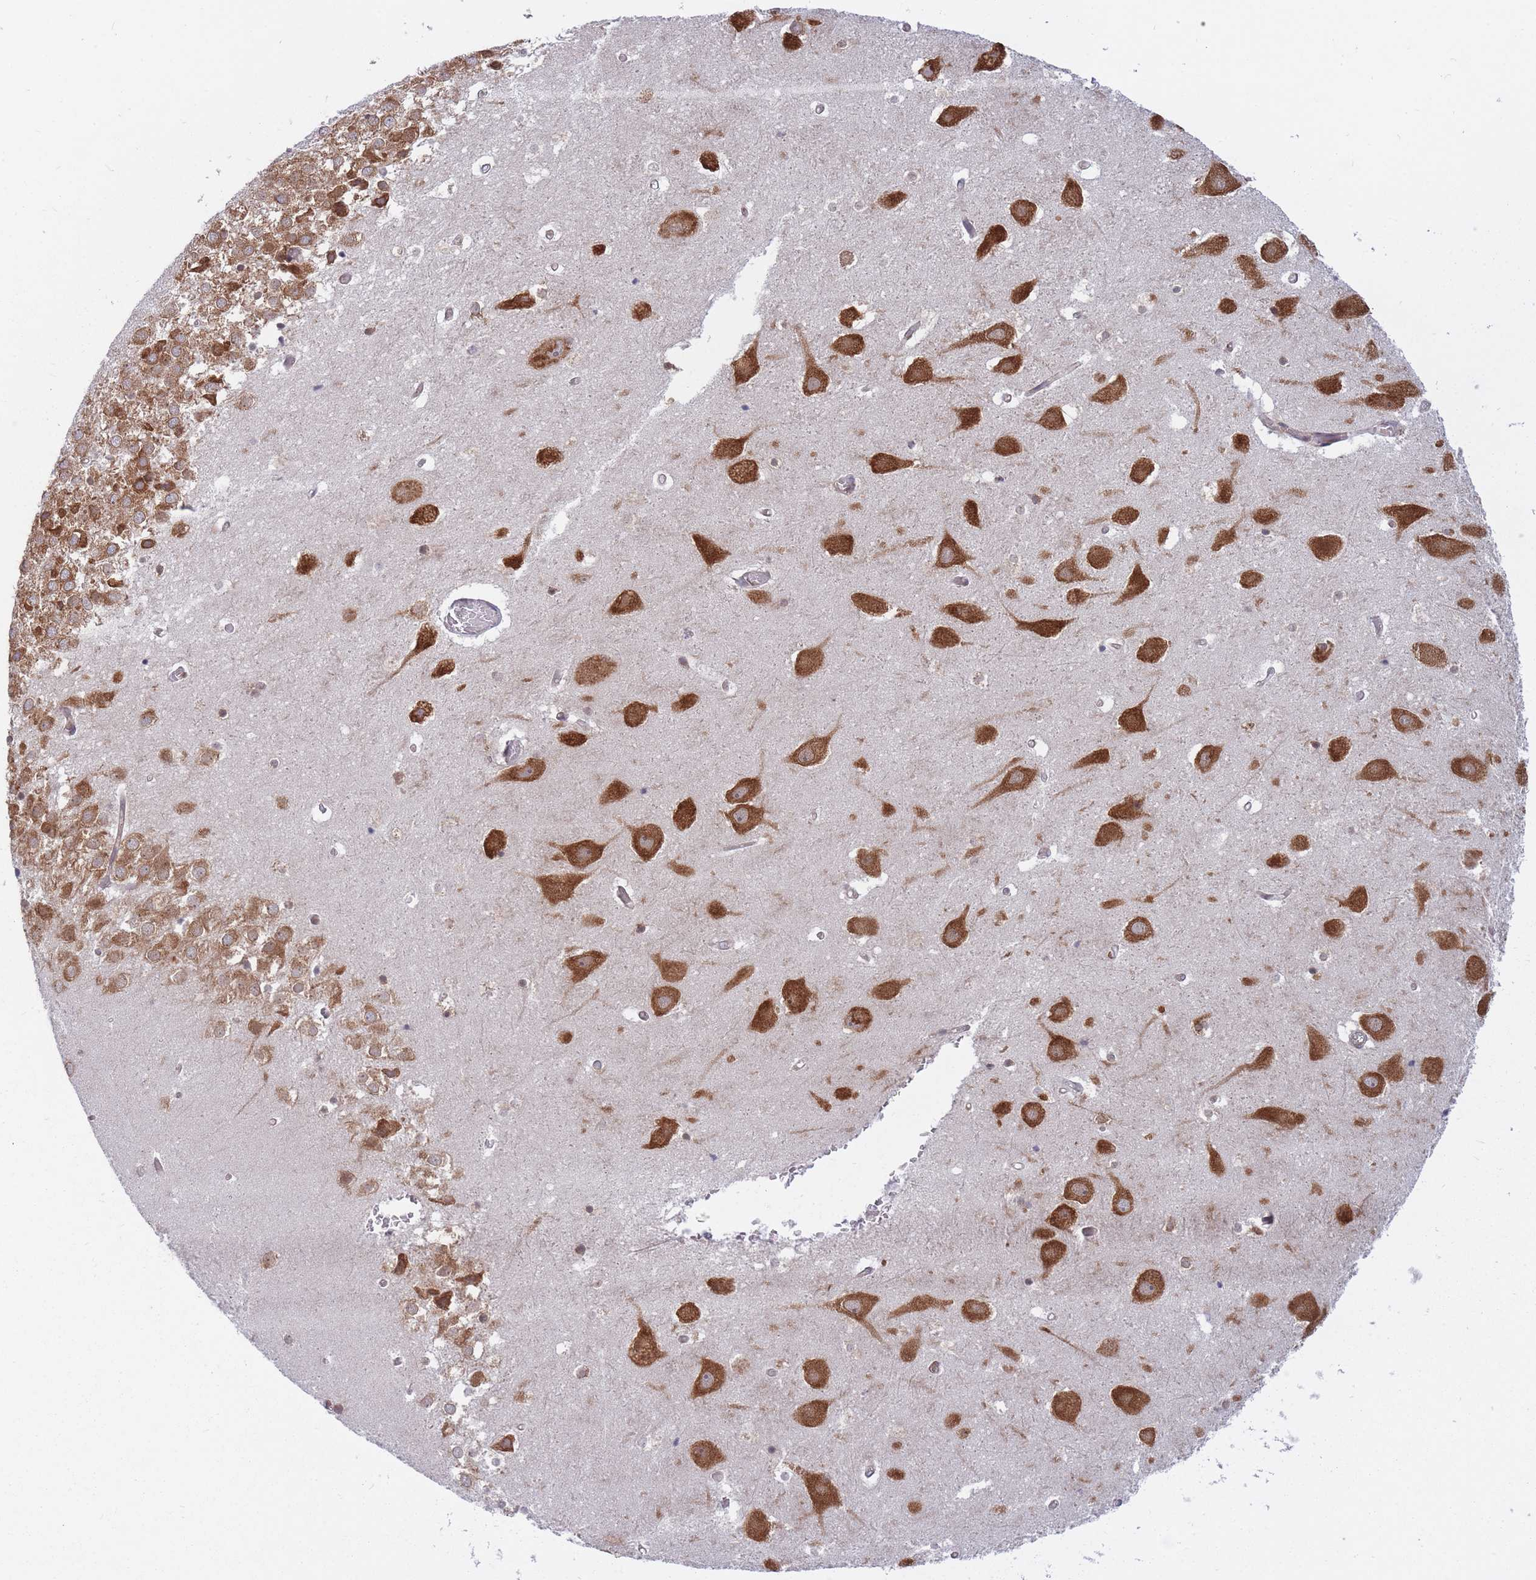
{"staining": {"intensity": "moderate", "quantity": ">75%", "location": "cytoplasmic/membranous"}, "tissue": "hippocampus", "cell_type": "Glial cells", "image_type": "normal", "snomed": [{"axis": "morphology", "description": "Normal tissue, NOS"}, {"axis": "topography", "description": "Hippocampus"}], "caption": "Protein expression by immunohistochemistry demonstrates moderate cytoplasmic/membranous positivity in about >75% of glial cells in benign hippocampus. (IHC, brightfield microscopy, high magnification).", "gene": "CCDC124", "patient": {"sex": "female", "age": 52}}